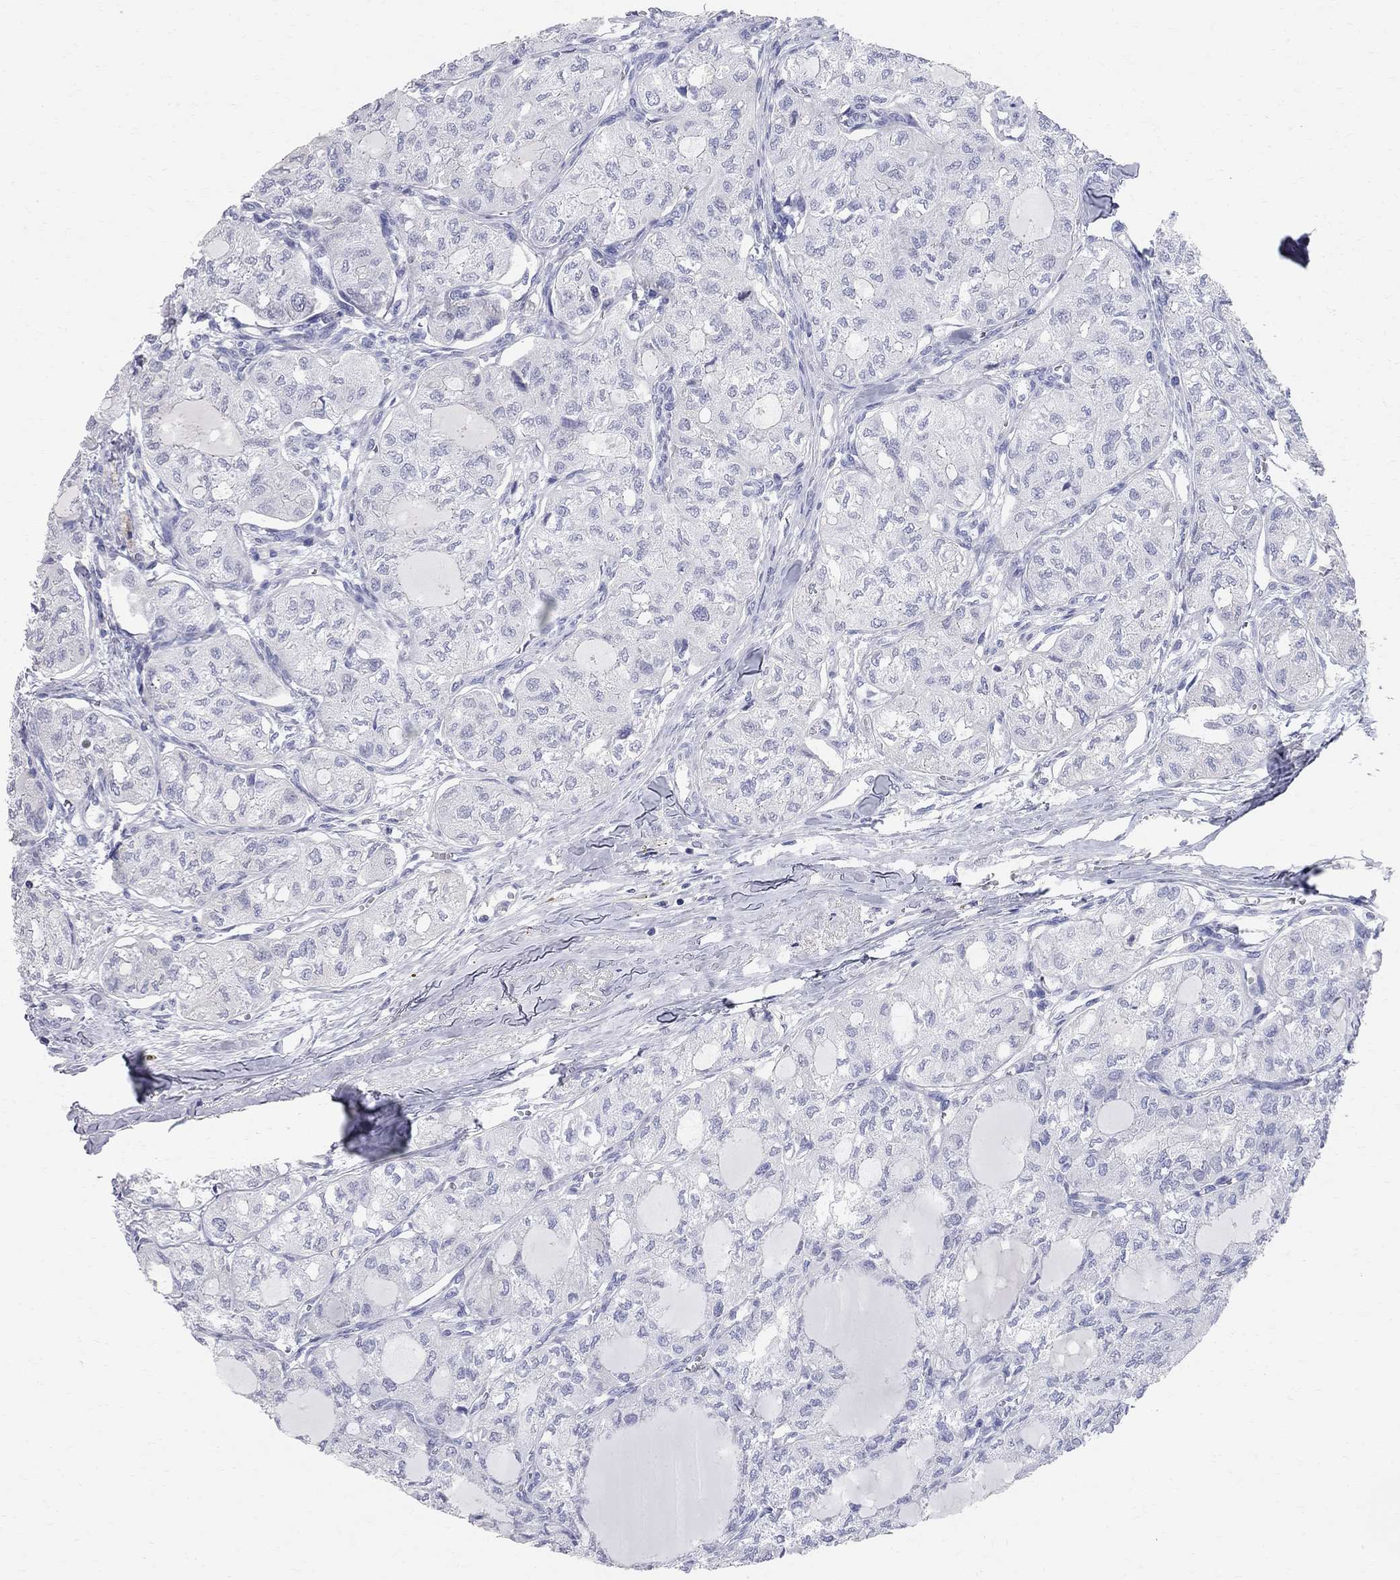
{"staining": {"intensity": "negative", "quantity": "none", "location": "none"}, "tissue": "thyroid cancer", "cell_type": "Tumor cells", "image_type": "cancer", "snomed": [{"axis": "morphology", "description": "Follicular adenoma carcinoma, NOS"}, {"axis": "topography", "description": "Thyroid gland"}], "caption": "The histopathology image demonstrates no significant staining in tumor cells of thyroid cancer (follicular adenoma carcinoma).", "gene": "AOX1", "patient": {"sex": "male", "age": 75}}